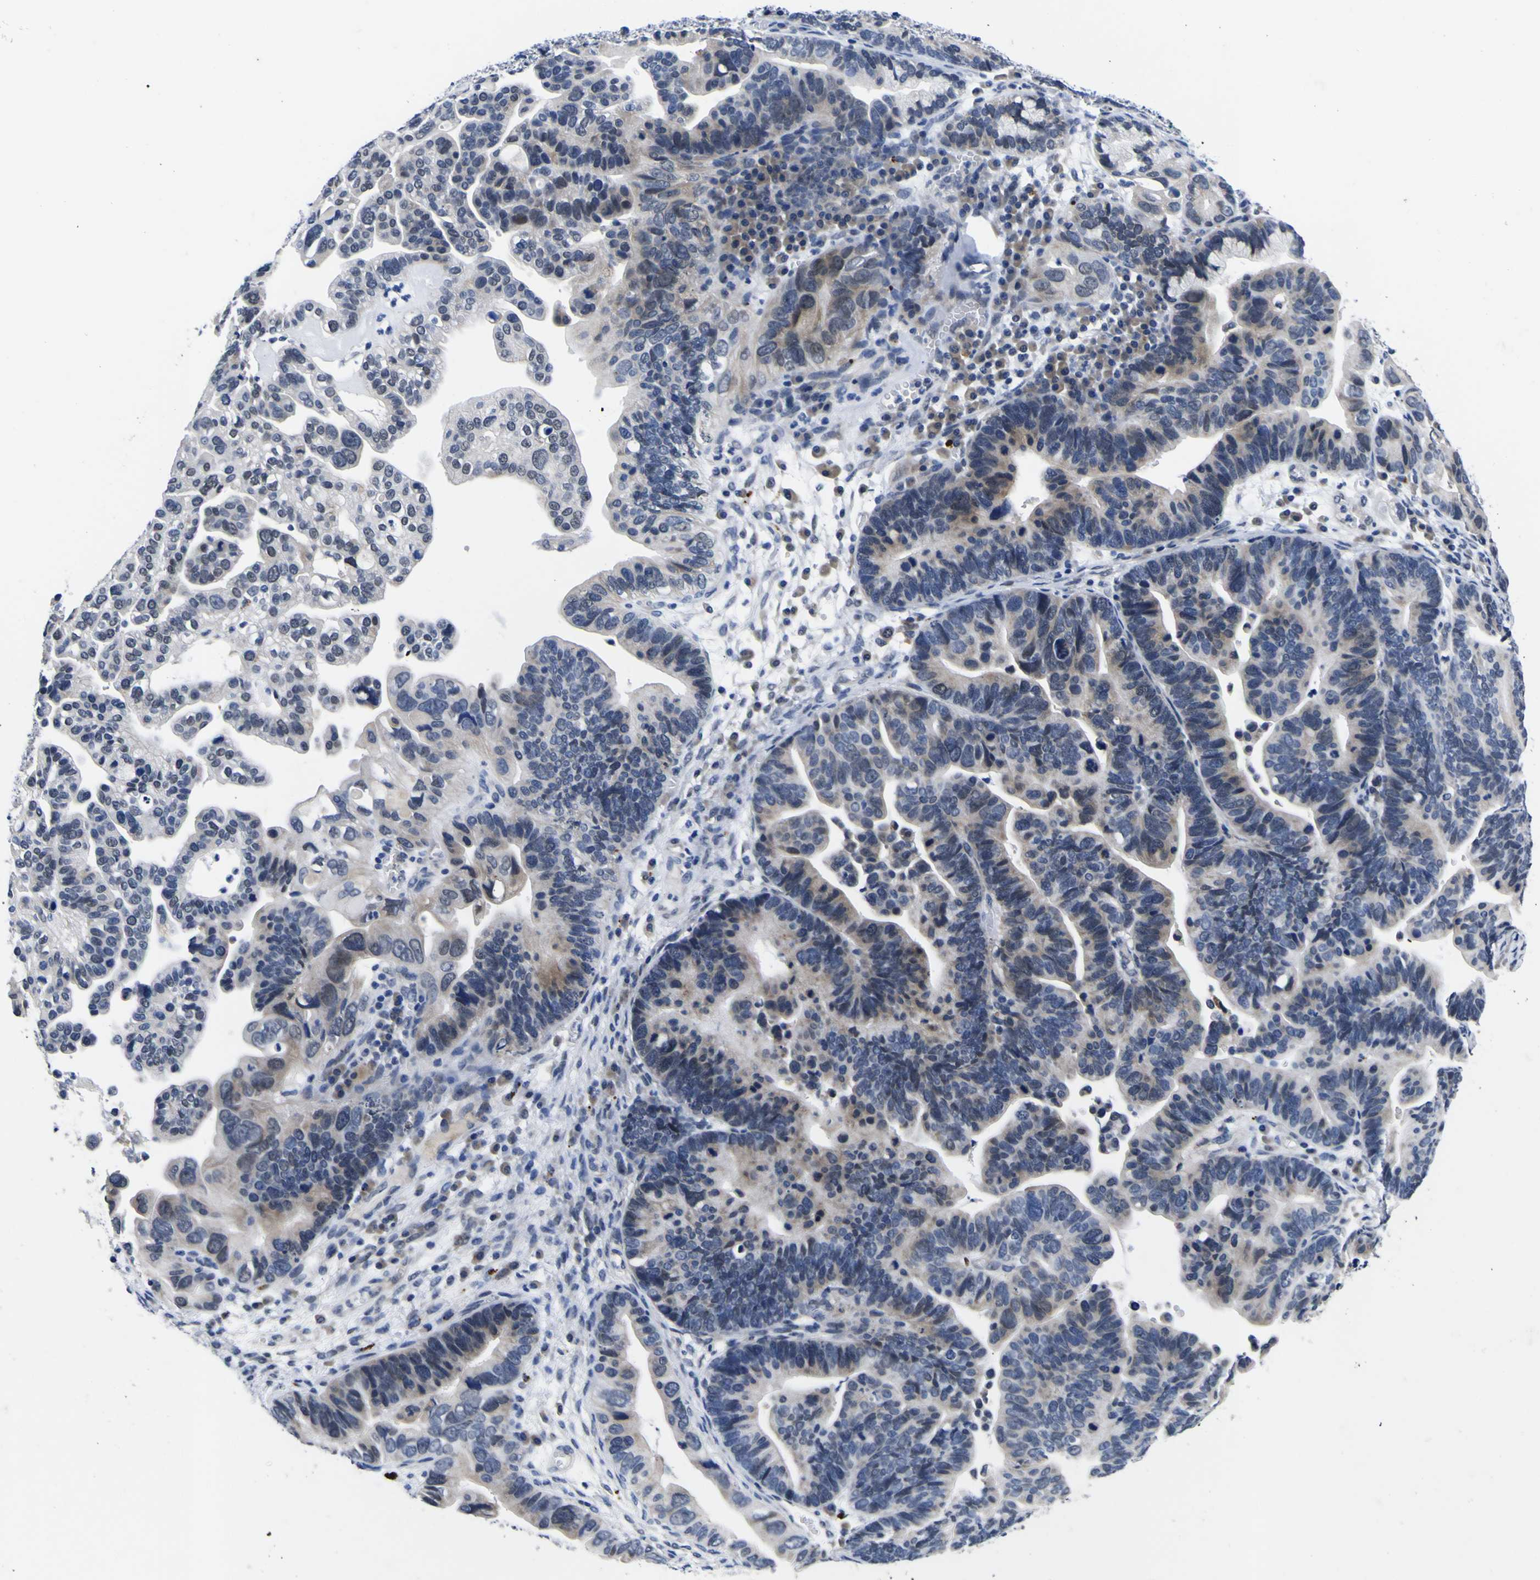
{"staining": {"intensity": "negative", "quantity": "none", "location": "none"}, "tissue": "ovarian cancer", "cell_type": "Tumor cells", "image_type": "cancer", "snomed": [{"axis": "morphology", "description": "Cystadenocarcinoma, serous, NOS"}, {"axis": "topography", "description": "Ovary"}], "caption": "Tumor cells are negative for brown protein staining in ovarian serous cystadenocarcinoma.", "gene": "IGFLR1", "patient": {"sex": "female", "age": 56}}